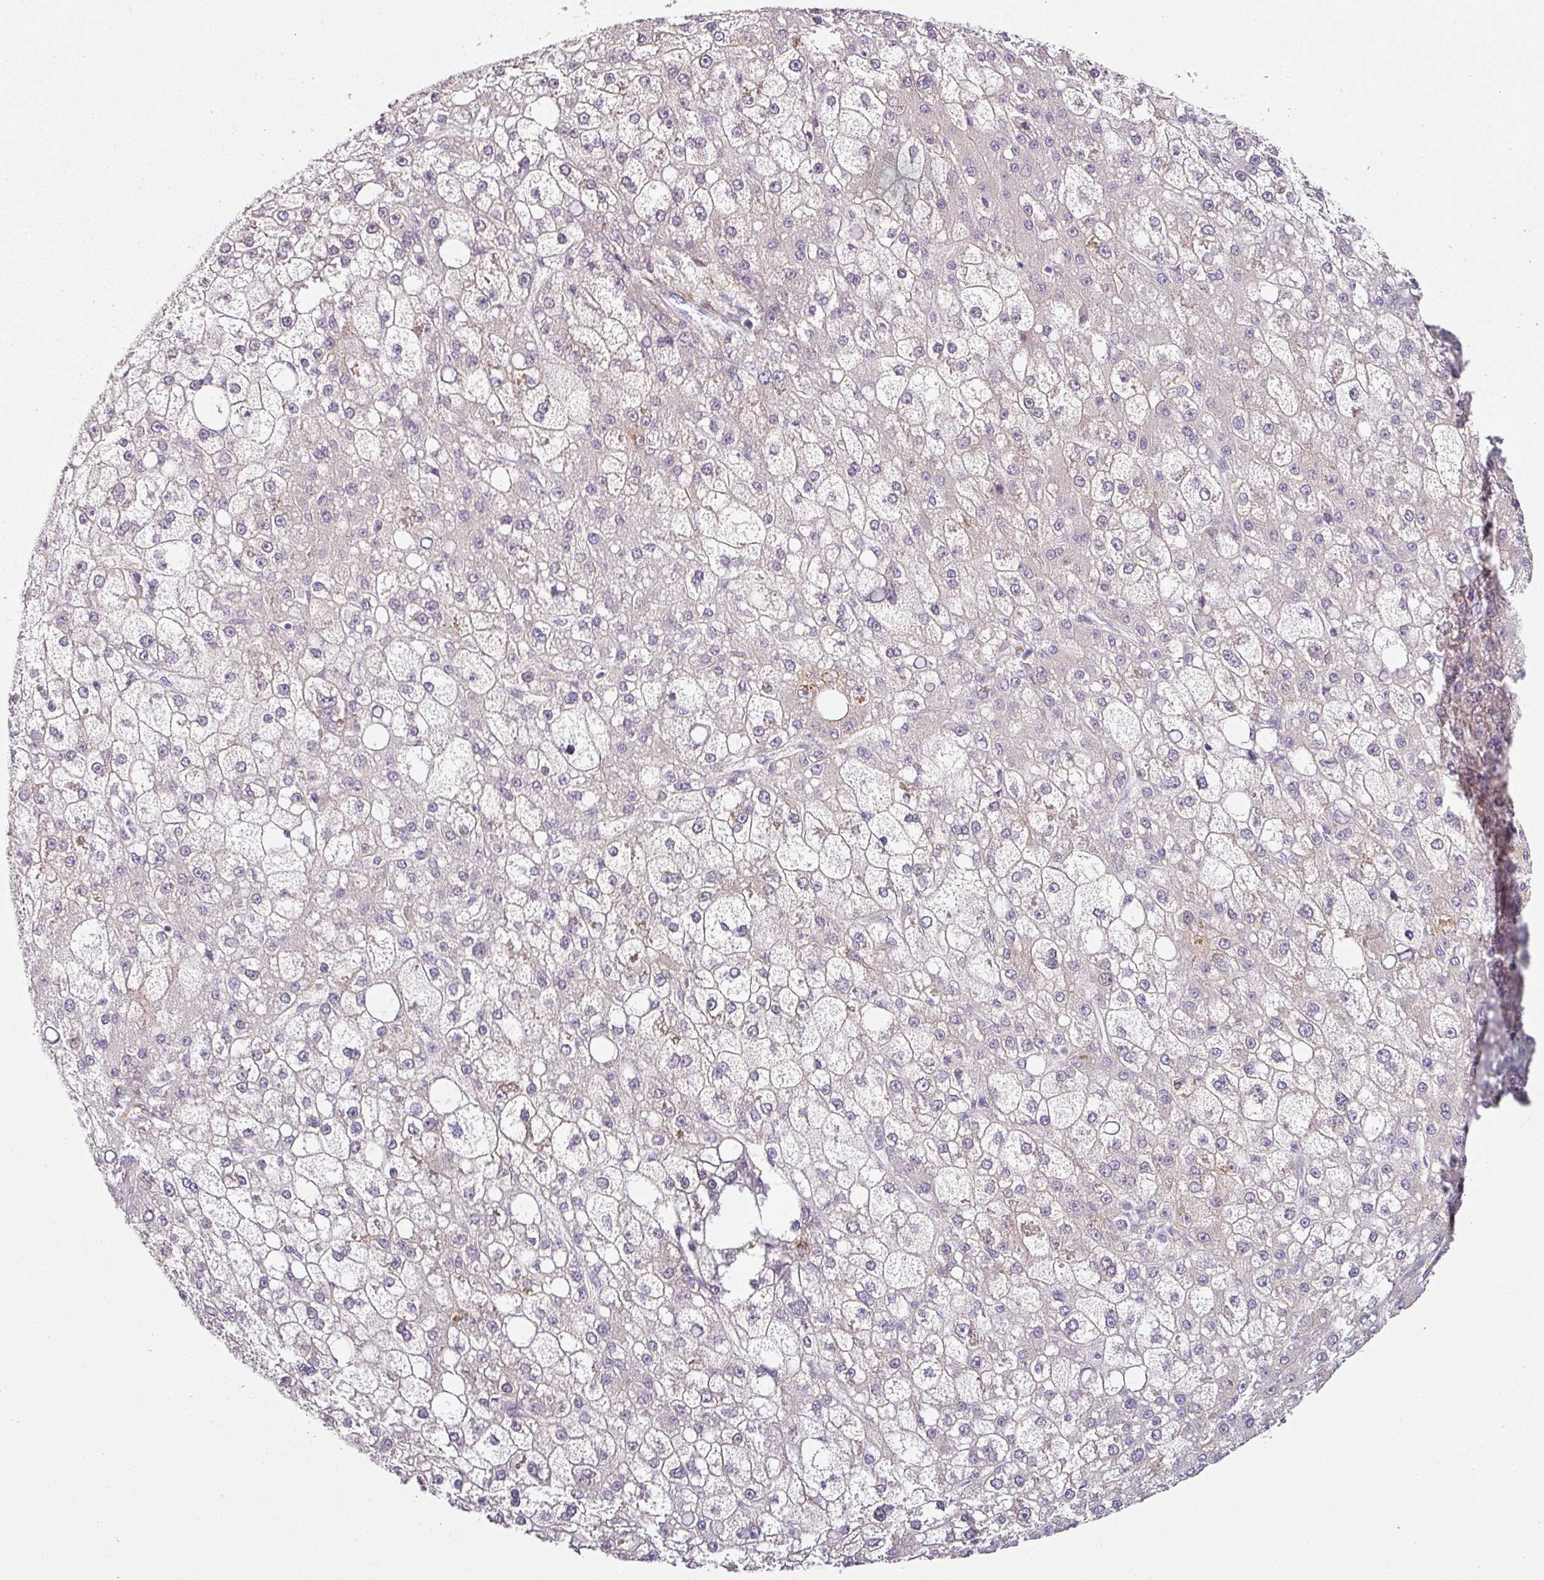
{"staining": {"intensity": "moderate", "quantity": "<25%", "location": "cytoplasmic/membranous"}, "tissue": "liver cancer", "cell_type": "Tumor cells", "image_type": "cancer", "snomed": [{"axis": "morphology", "description": "Carcinoma, Hepatocellular, NOS"}, {"axis": "topography", "description": "Liver"}], "caption": "Liver cancer stained with a protein marker demonstrates moderate staining in tumor cells.", "gene": "CAP2", "patient": {"sex": "male", "age": 67}}